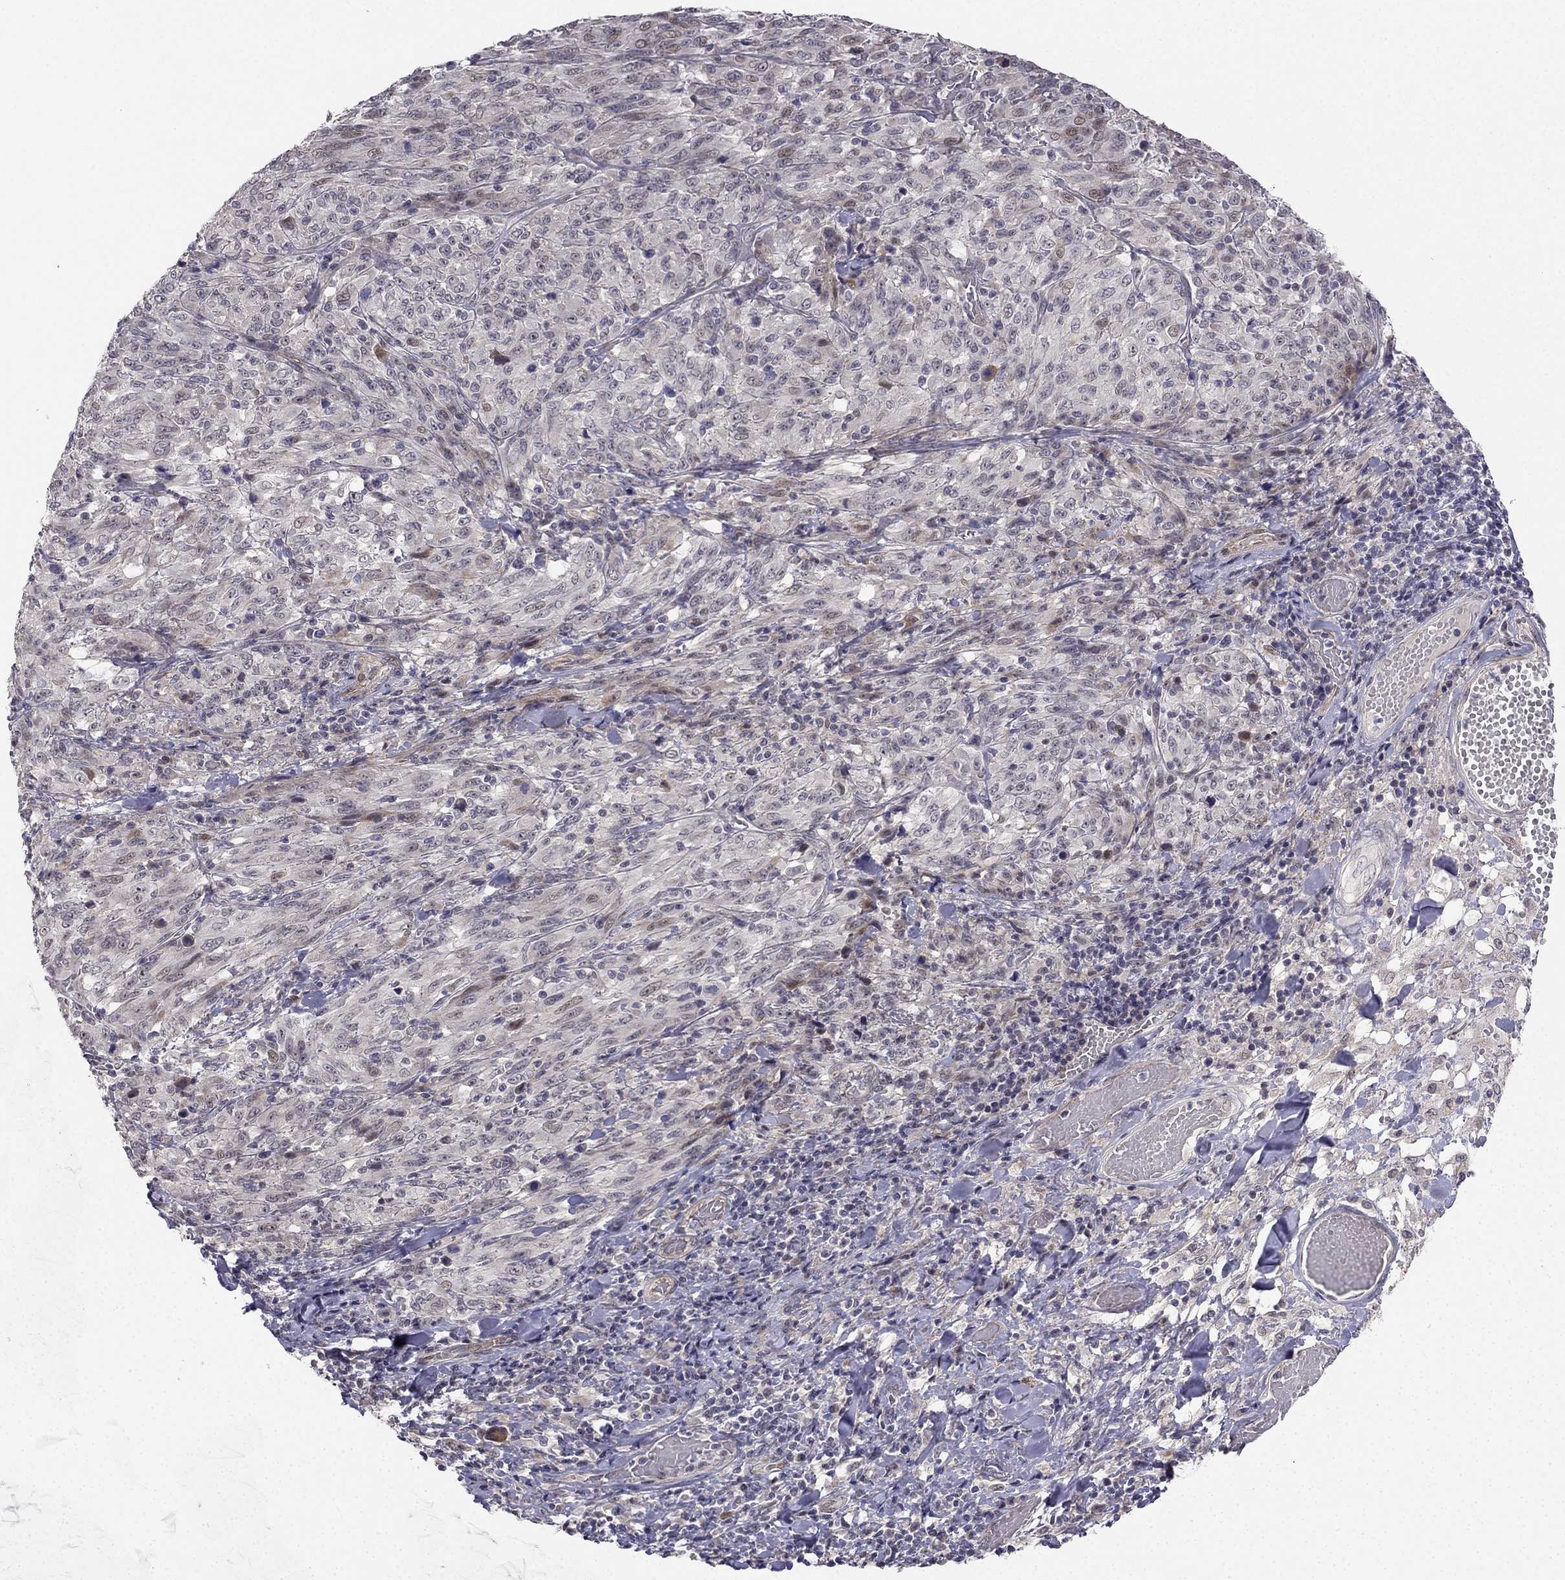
{"staining": {"intensity": "negative", "quantity": "none", "location": "none"}, "tissue": "melanoma", "cell_type": "Tumor cells", "image_type": "cancer", "snomed": [{"axis": "morphology", "description": "Malignant melanoma, NOS"}, {"axis": "topography", "description": "Skin"}], "caption": "An immunohistochemistry (IHC) micrograph of malignant melanoma is shown. There is no staining in tumor cells of malignant melanoma.", "gene": "CHST8", "patient": {"sex": "female", "age": 91}}